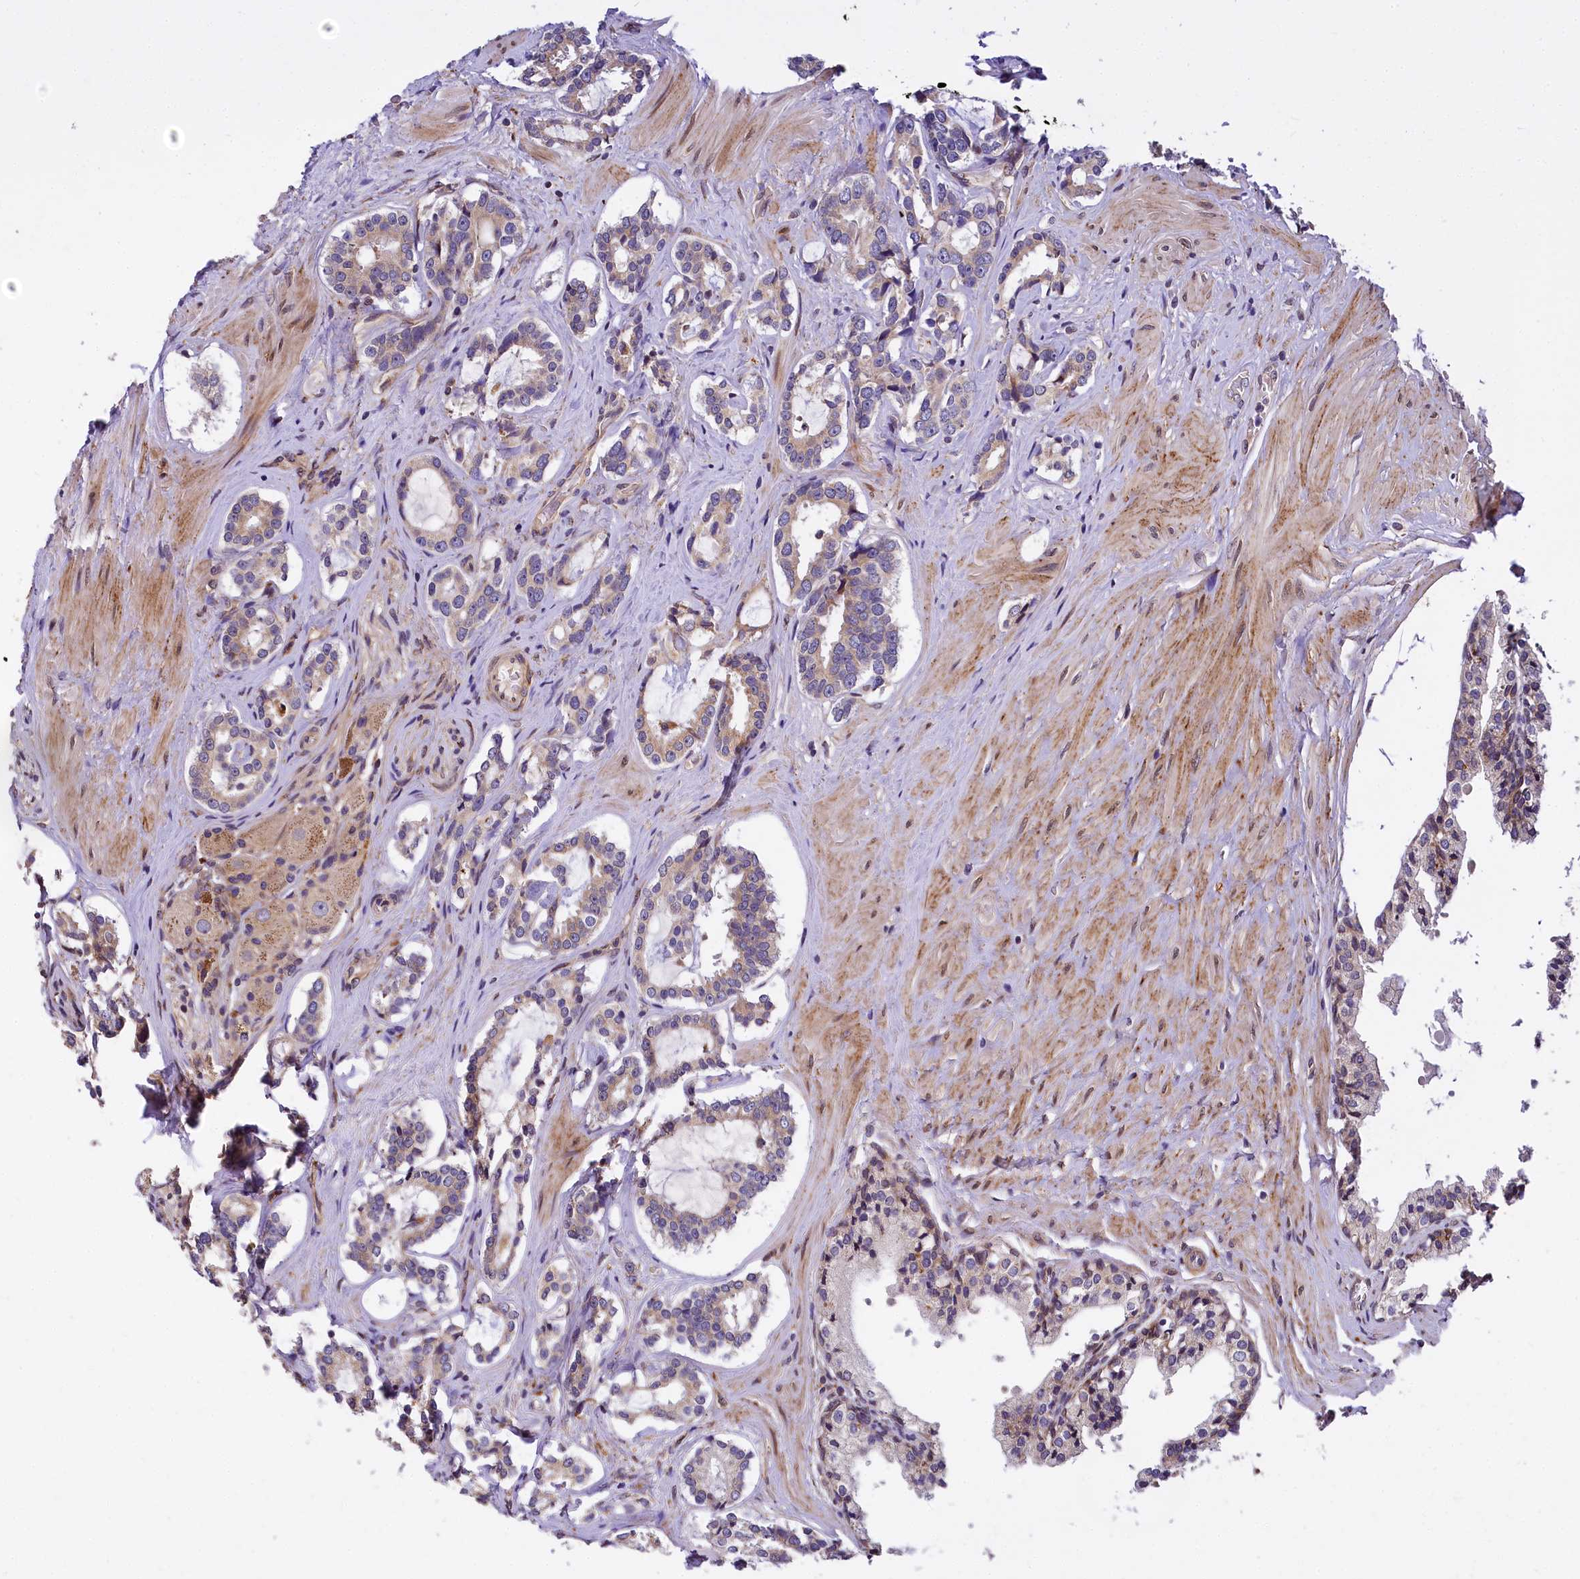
{"staining": {"intensity": "weak", "quantity": ">75%", "location": "cytoplasmic/membranous"}, "tissue": "prostate cancer", "cell_type": "Tumor cells", "image_type": "cancer", "snomed": [{"axis": "morphology", "description": "Adenocarcinoma, High grade"}, {"axis": "topography", "description": "Prostate"}], "caption": "Immunohistochemical staining of human prostate cancer displays weak cytoplasmic/membranous protein positivity in about >75% of tumor cells.", "gene": "SUPV3L1", "patient": {"sex": "male", "age": 58}}